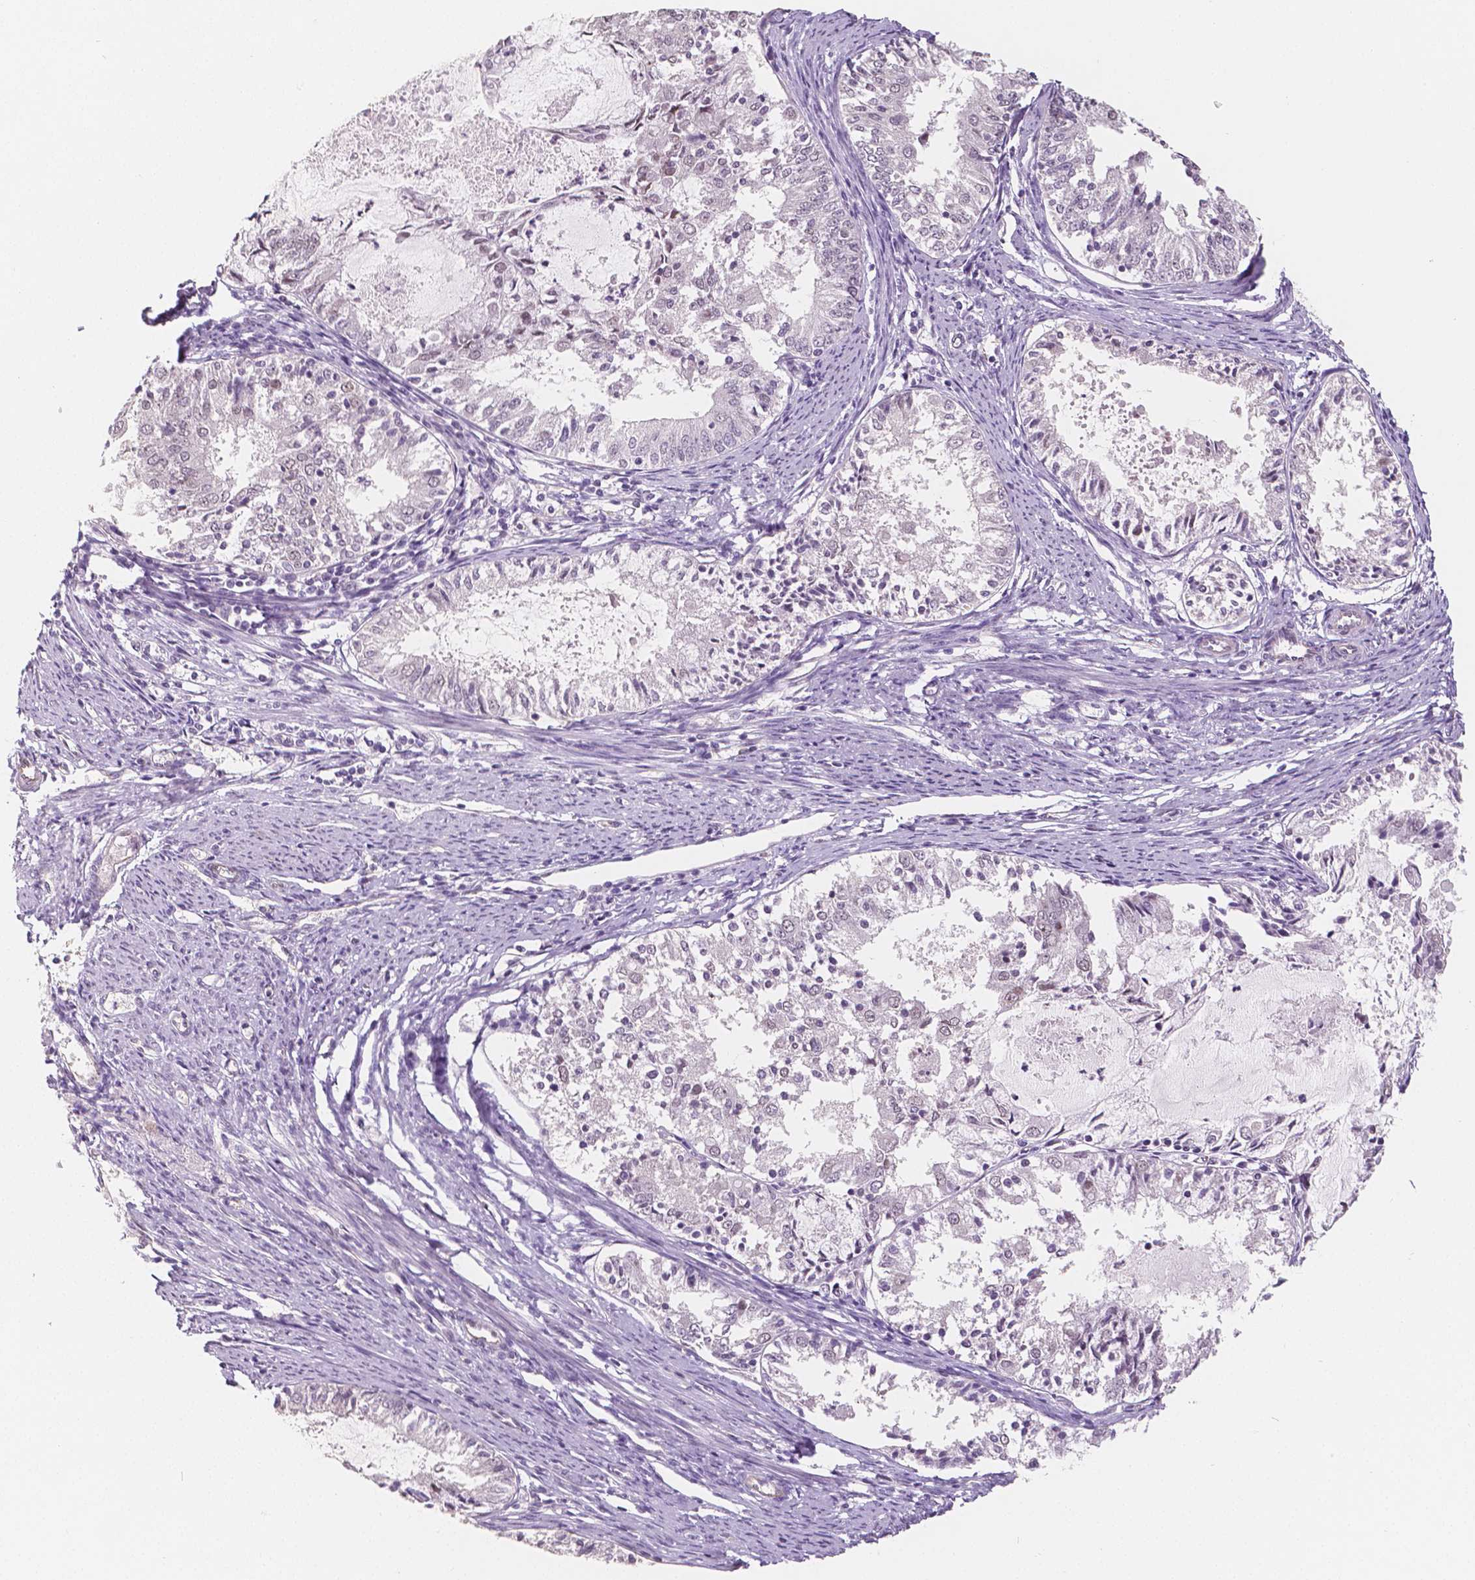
{"staining": {"intensity": "negative", "quantity": "none", "location": "none"}, "tissue": "endometrial cancer", "cell_type": "Tumor cells", "image_type": "cancer", "snomed": [{"axis": "morphology", "description": "Adenocarcinoma, NOS"}, {"axis": "topography", "description": "Endometrium"}], "caption": "Tumor cells are negative for brown protein staining in endometrial adenocarcinoma.", "gene": "KDM5B", "patient": {"sex": "female", "age": 57}}